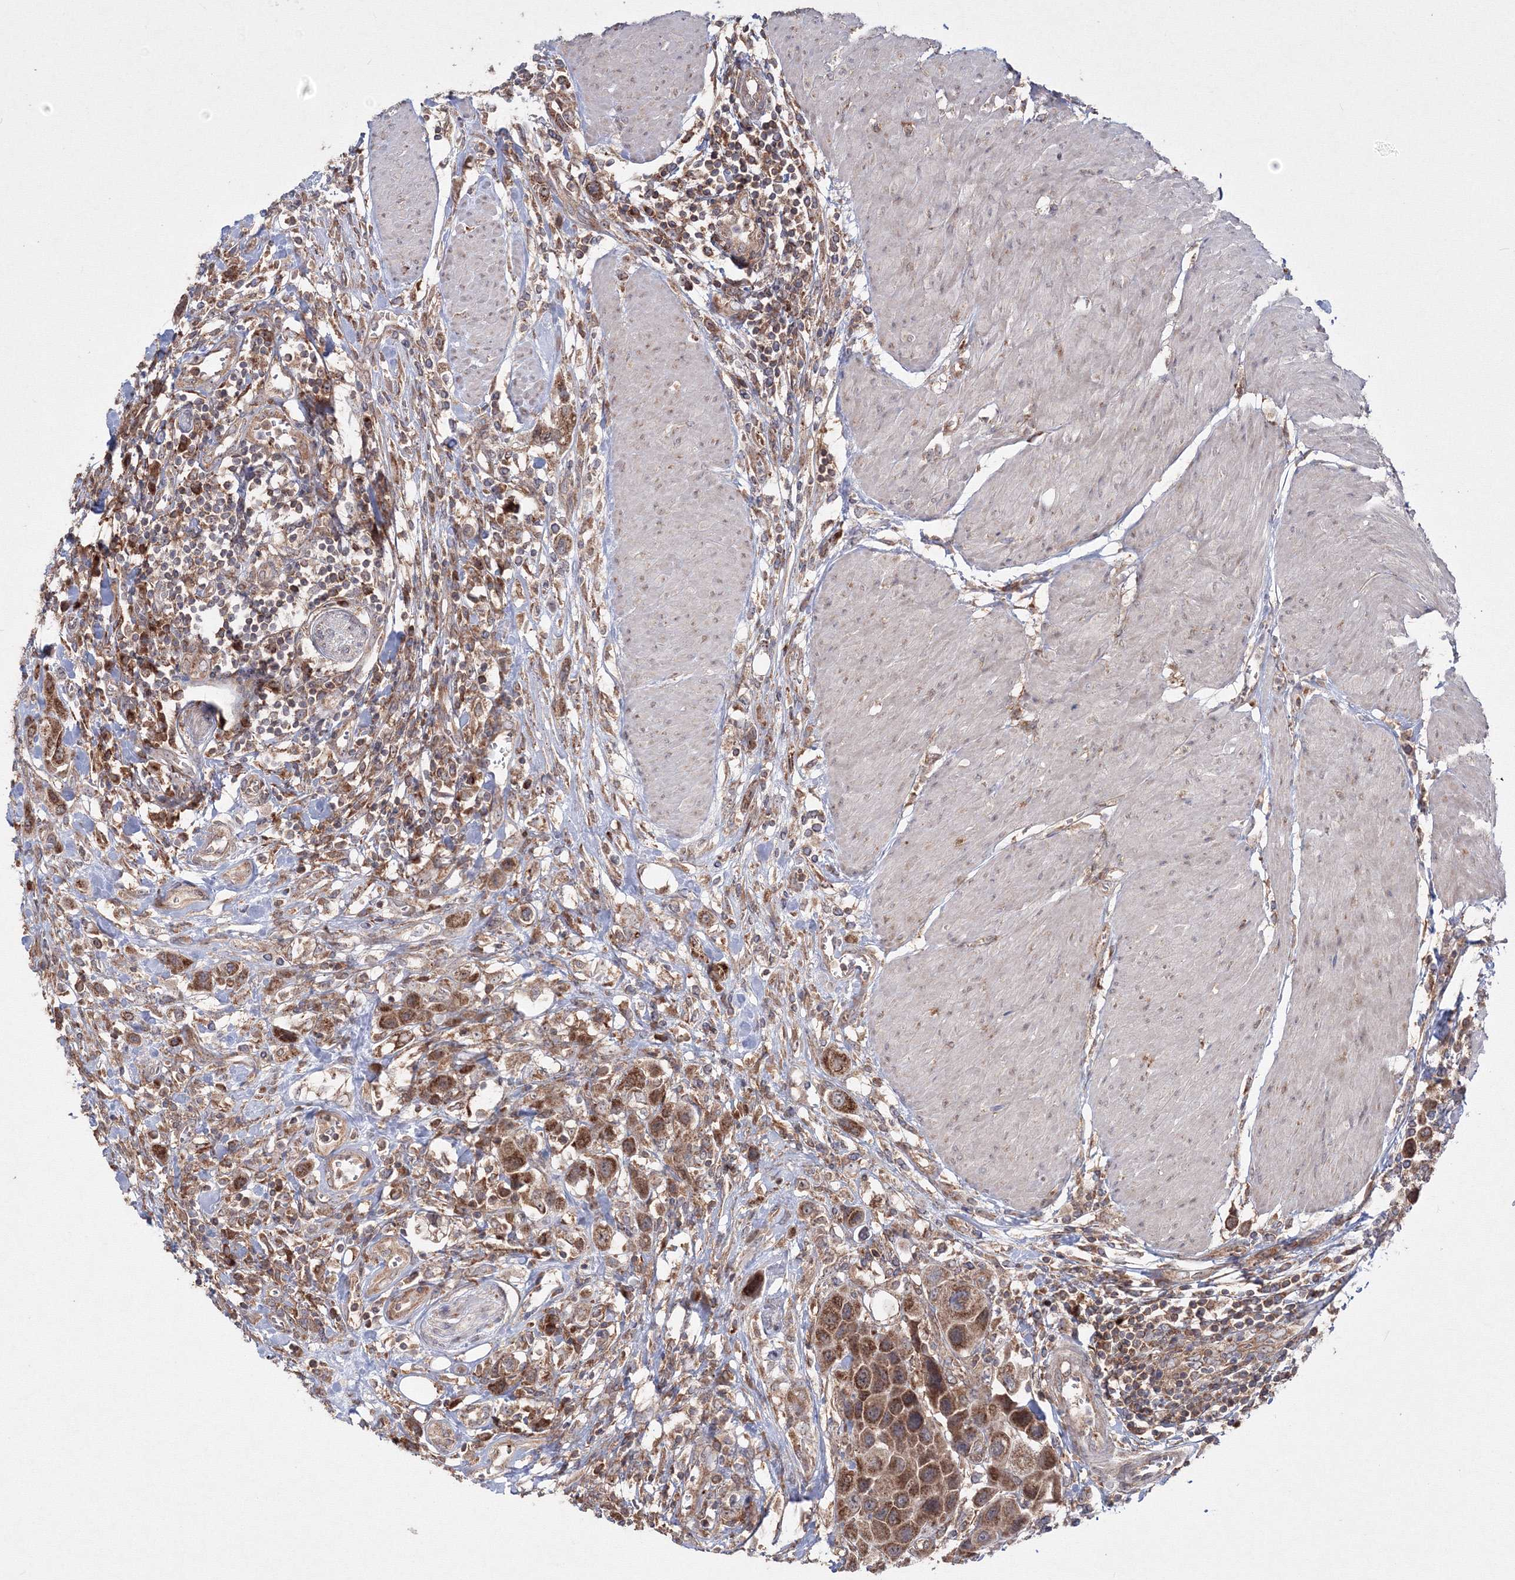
{"staining": {"intensity": "strong", "quantity": ">75%", "location": "cytoplasmic/membranous"}, "tissue": "urothelial cancer", "cell_type": "Tumor cells", "image_type": "cancer", "snomed": [{"axis": "morphology", "description": "Urothelial carcinoma, High grade"}, {"axis": "topography", "description": "Urinary bladder"}], "caption": "This image reveals immunohistochemistry staining of urothelial carcinoma (high-grade), with high strong cytoplasmic/membranous positivity in approximately >75% of tumor cells.", "gene": "PEX13", "patient": {"sex": "male", "age": 50}}